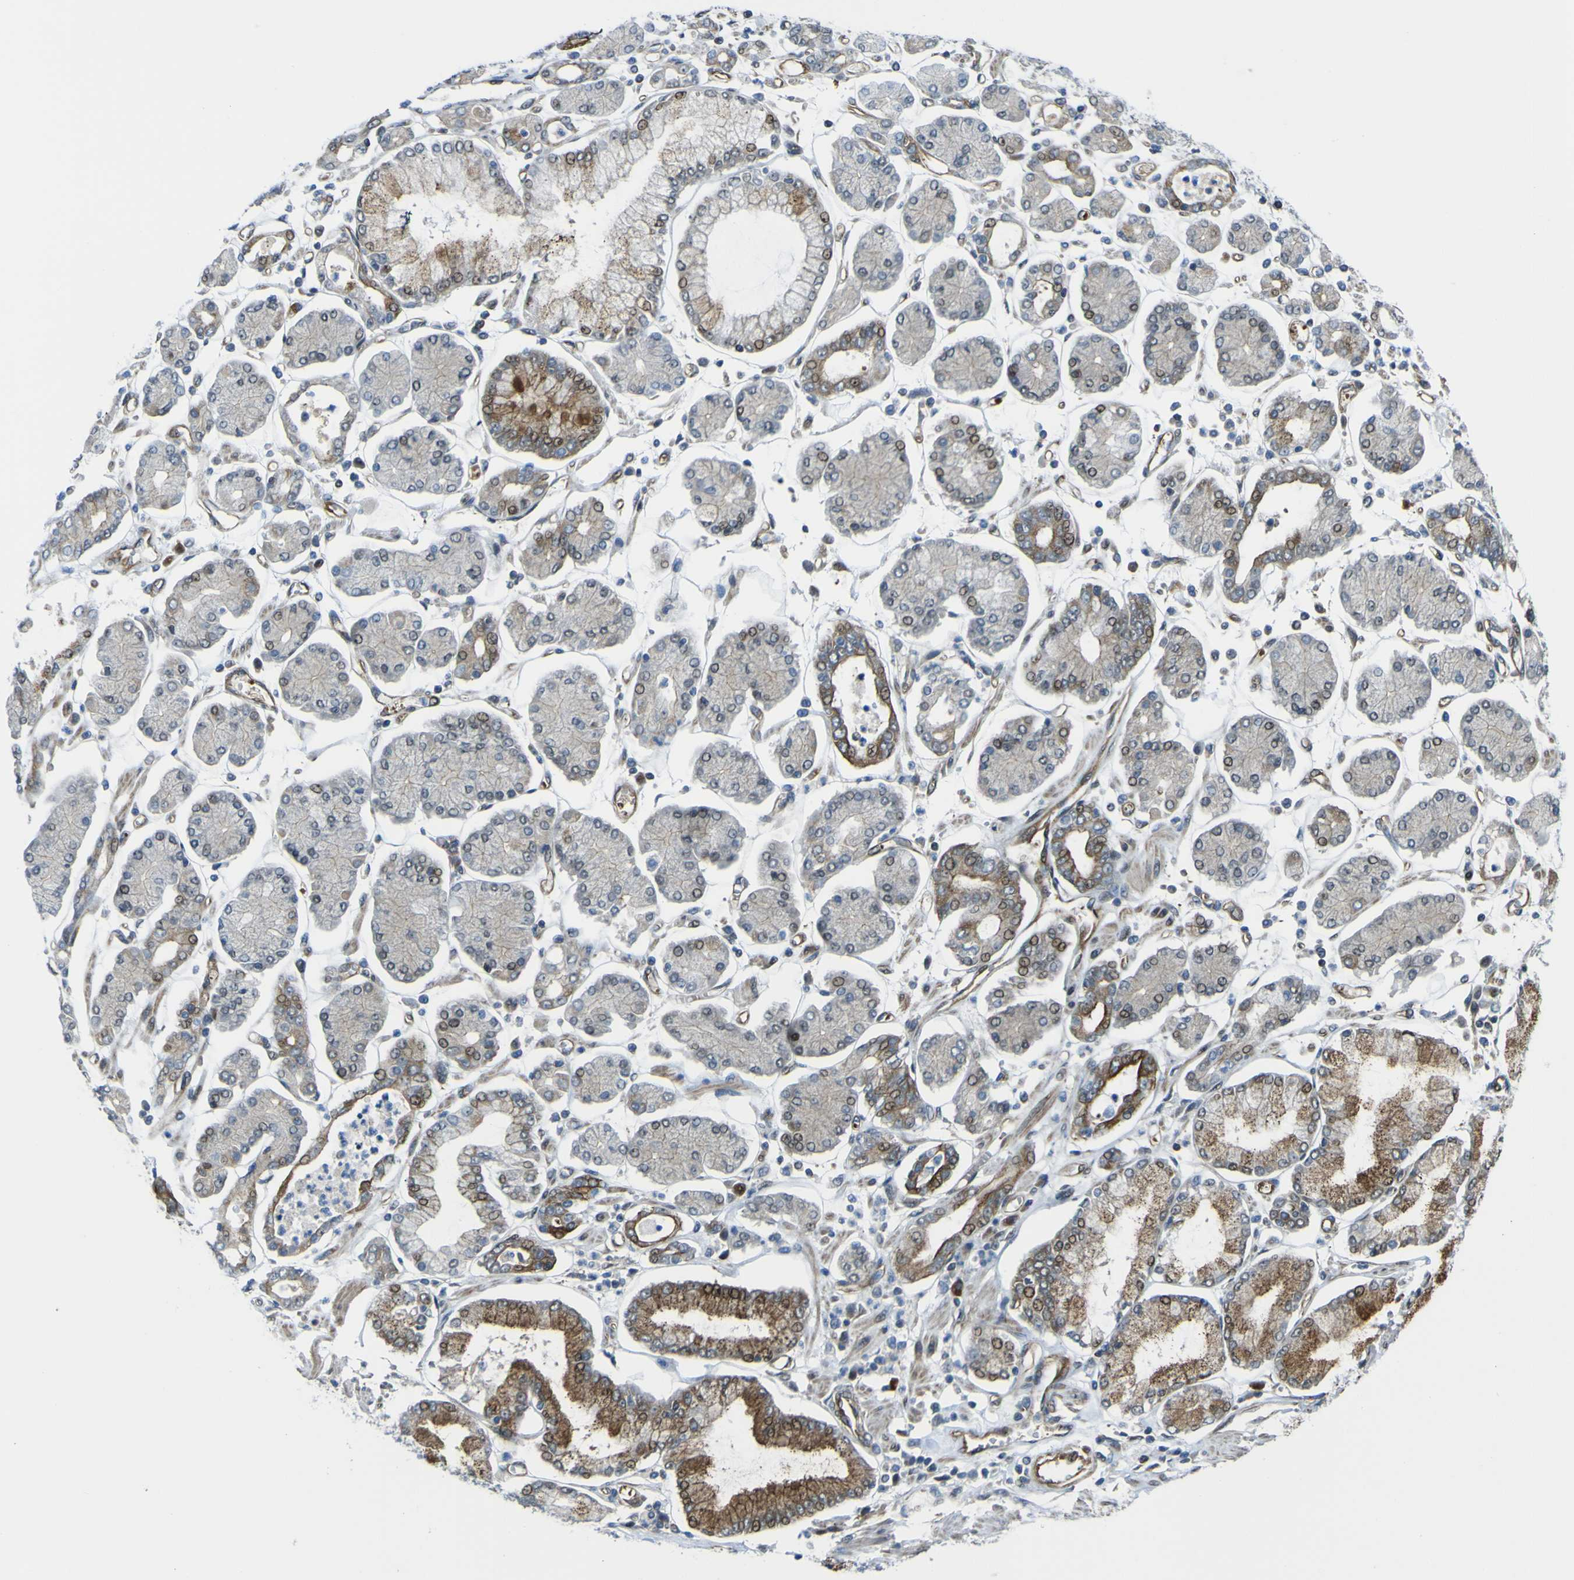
{"staining": {"intensity": "strong", "quantity": "25%-75%", "location": "cytoplasmic/membranous,nuclear"}, "tissue": "stomach cancer", "cell_type": "Tumor cells", "image_type": "cancer", "snomed": [{"axis": "morphology", "description": "Adenocarcinoma, NOS"}, {"axis": "topography", "description": "Stomach"}], "caption": "Protein expression analysis of human stomach adenocarcinoma reveals strong cytoplasmic/membranous and nuclear staining in approximately 25%-75% of tumor cells.", "gene": "KDM7A", "patient": {"sex": "male", "age": 76}}